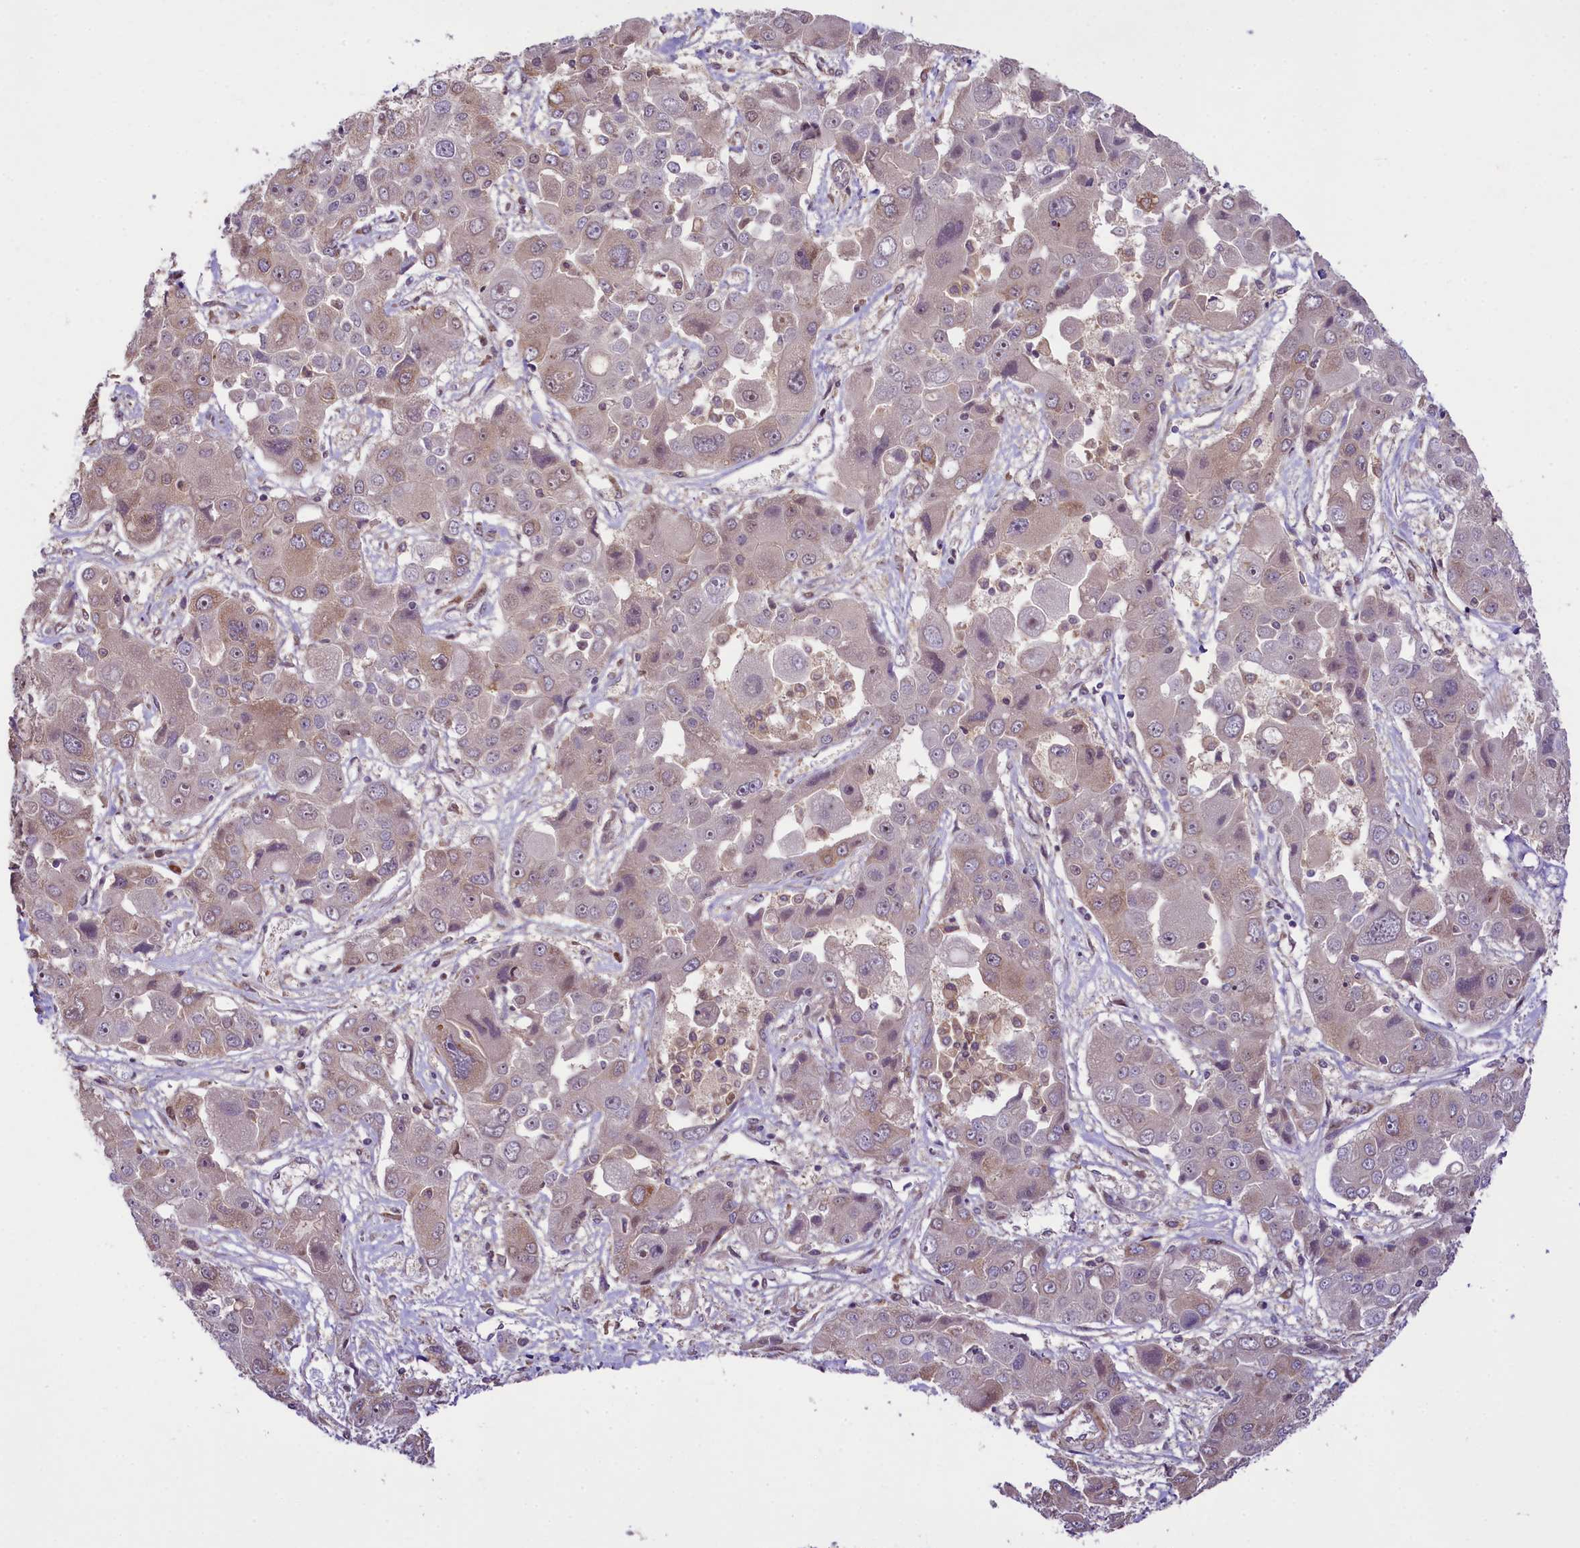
{"staining": {"intensity": "moderate", "quantity": "<25%", "location": "cytoplasmic/membranous"}, "tissue": "liver cancer", "cell_type": "Tumor cells", "image_type": "cancer", "snomed": [{"axis": "morphology", "description": "Cholangiocarcinoma"}, {"axis": "topography", "description": "Liver"}], "caption": "Moderate cytoplasmic/membranous staining is appreciated in about <25% of tumor cells in liver cholangiocarcinoma.", "gene": "RBBP8", "patient": {"sex": "male", "age": 67}}